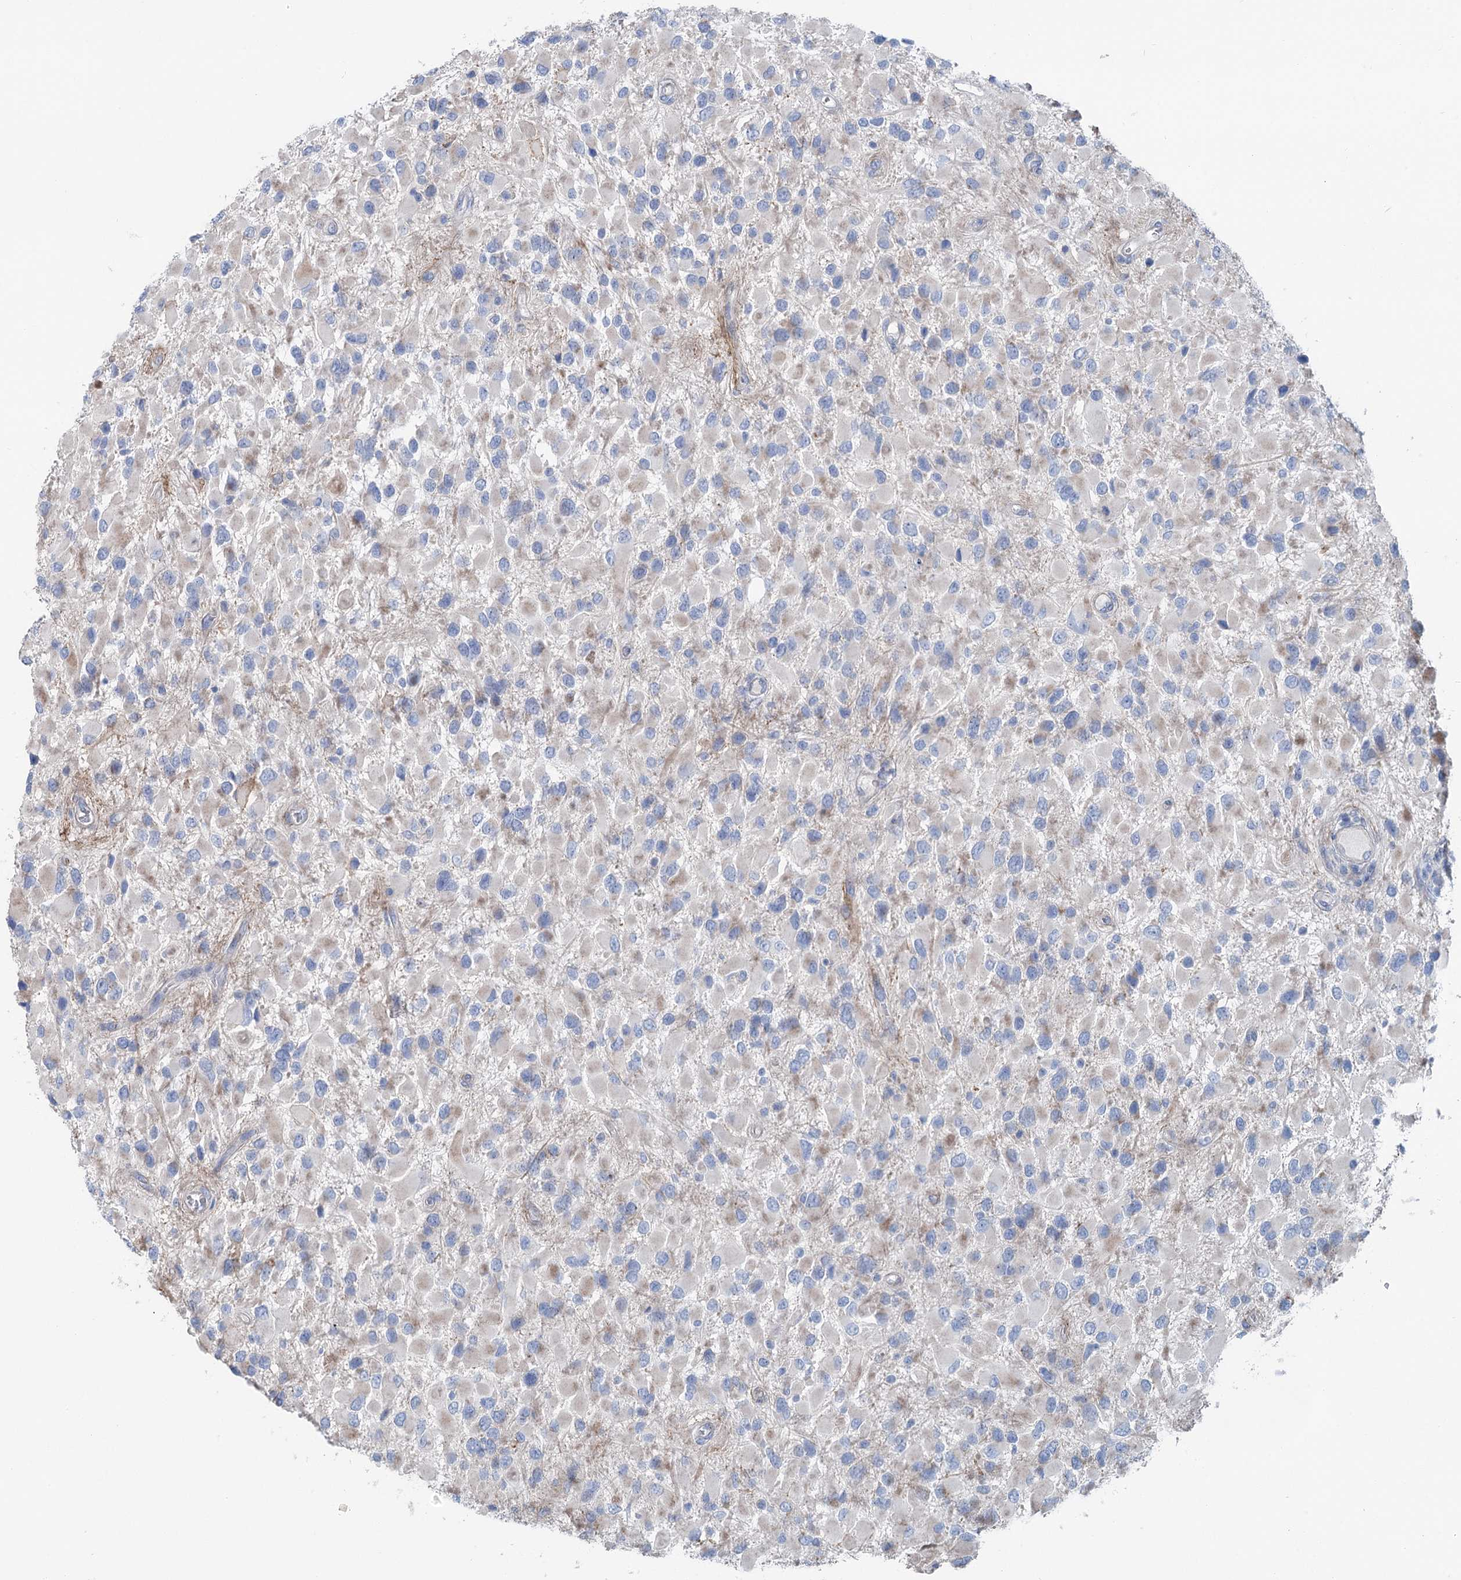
{"staining": {"intensity": "negative", "quantity": "none", "location": "none"}, "tissue": "glioma", "cell_type": "Tumor cells", "image_type": "cancer", "snomed": [{"axis": "morphology", "description": "Glioma, malignant, High grade"}, {"axis": "topography", "description": "Brain"}], "caption": "Tumor cells show no significant positivity in high-grade glioma (malignant). (Immunohistochemistry, brightfield microscopy, high magnification).", "gene": "MARK2", "patient": {"sex": "male", "age": 53}}